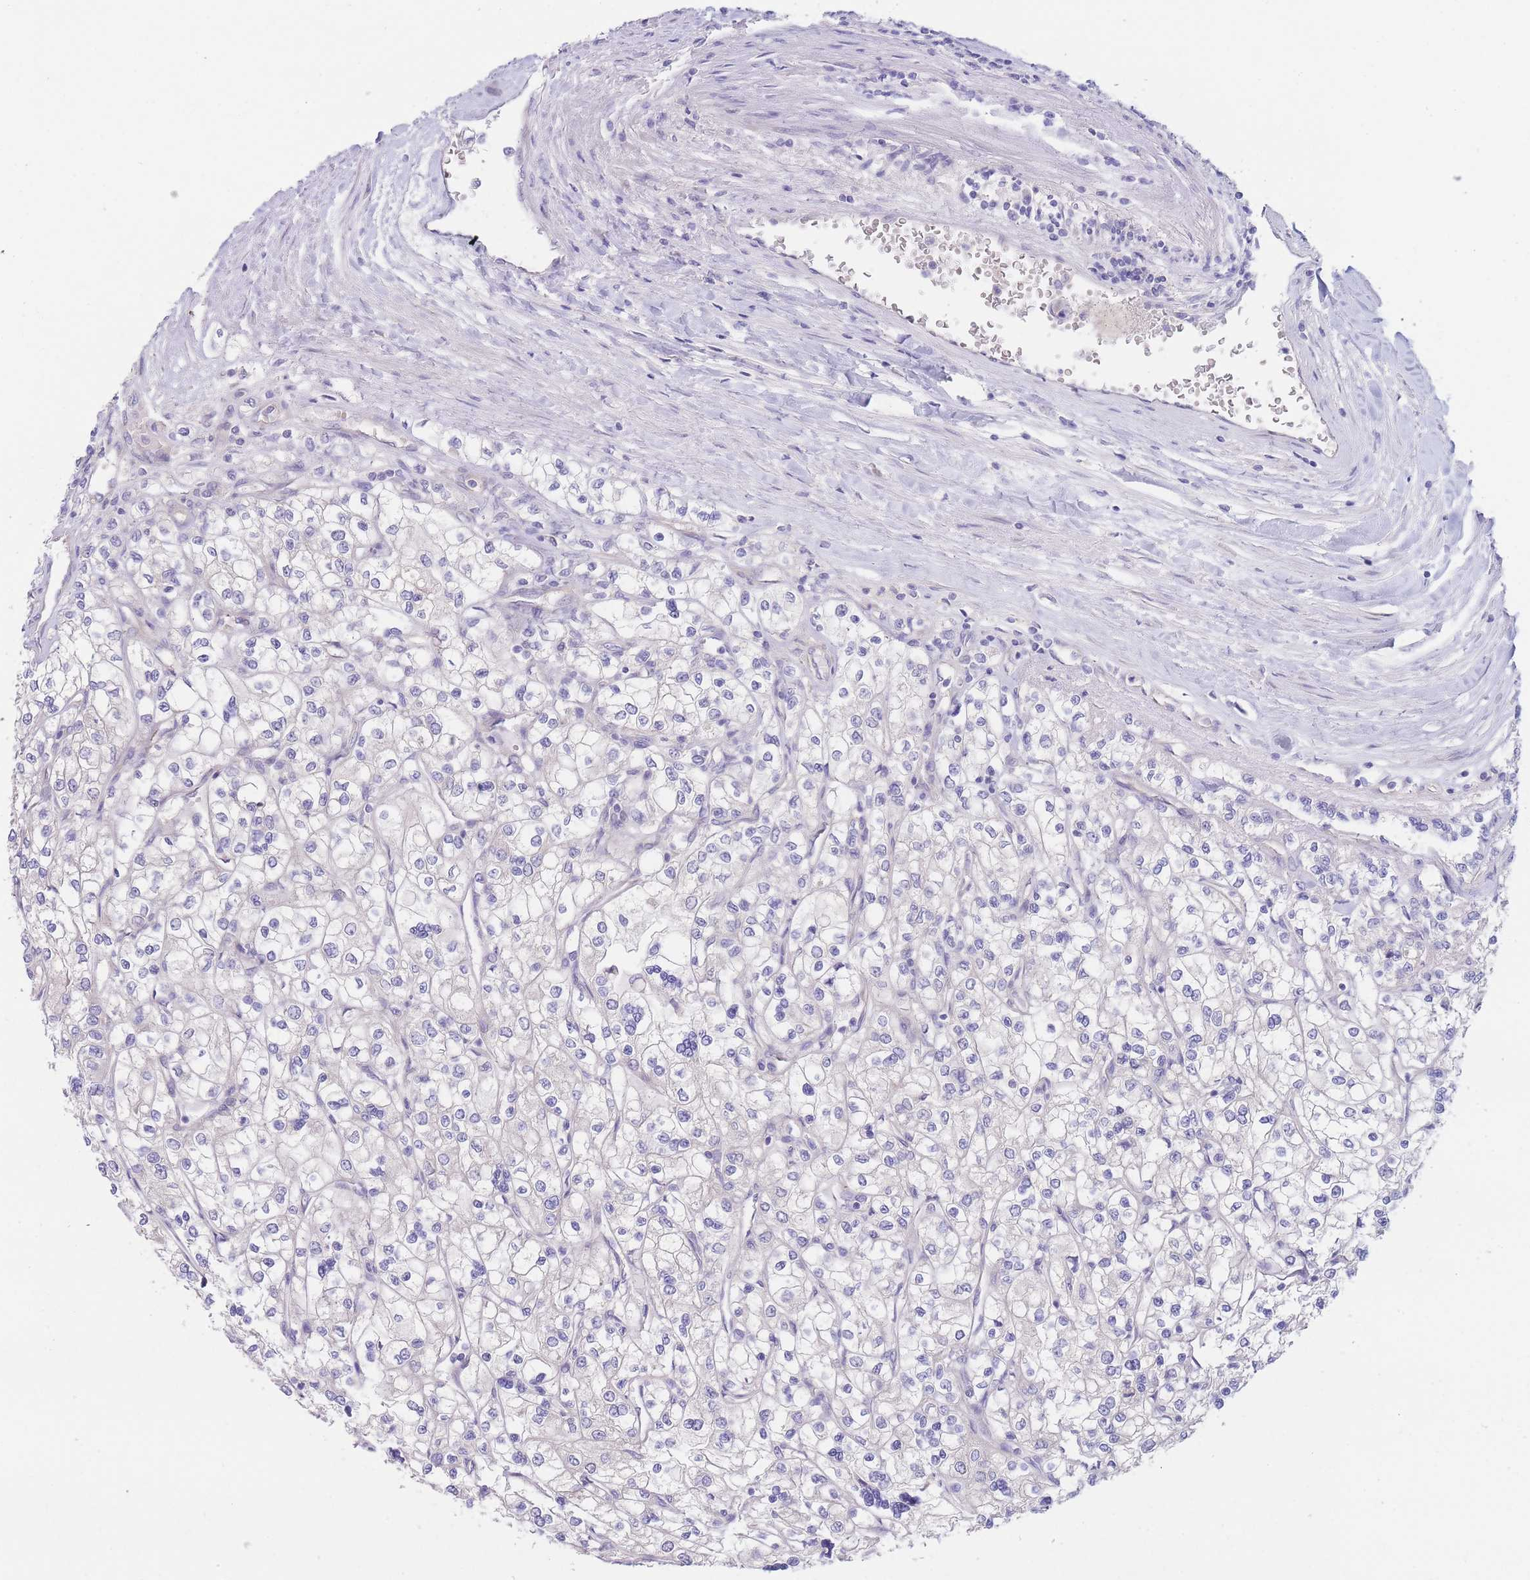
{"staining": {"intensity": "negative", "quantity": "none", "location": "none"}, "tissue": "renal cancer", "cell_type": "Tumor cells", "image_type": "cancer", "snomed": [{"axis": "morphology", "description": "Adenocarcinoma, NOS"}, {"axis": "topography", "description": "Kidney"}], "caption": "The image demonstrates no staining of tumor cells in renal cancer.", "gene": "ZNF281", "patient": {"sex": "male", "age": 80}}